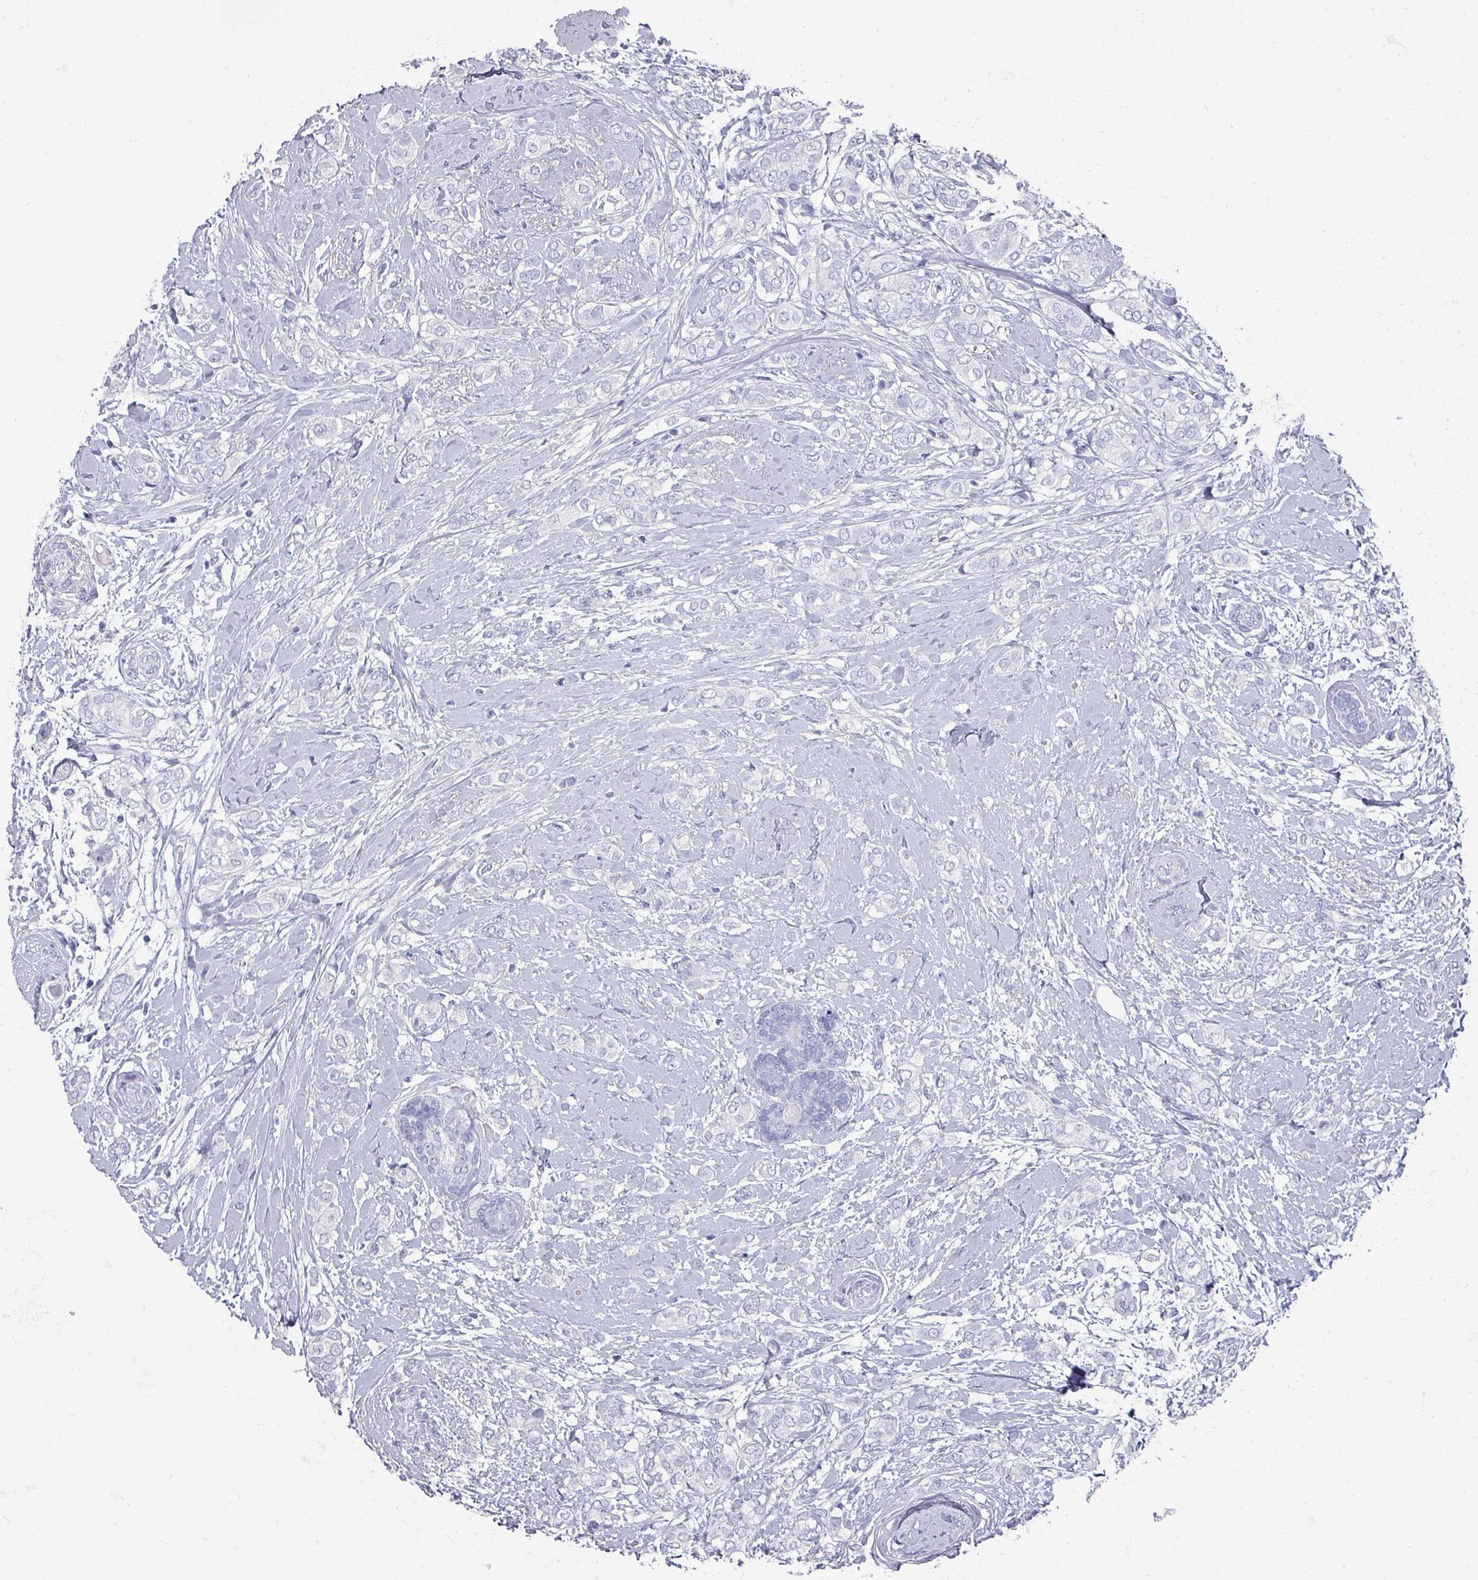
{"staining": {"intensity": "negative", "quantity": "none", "location": "none"}, "tissue": "breast cancer", "cell_type": "Tumor cells", "image_type": "cancer", "snomed": [{"axis": "morphology", "description": "Duct carcinoma"}, {"axis": "topography", "description": "Breast"}], "caption": "Breast cancer was stained to show a protein in brown. There is no significant expression in tumor cells. (Stains: DAB (3,3'-diaminobenzidine) IHC with hematoxylin counter stain, Microscopy: brightfield microscopy at high magnification).", "gene": "OMG", "patient": {"sex": "female", "age": 73}}